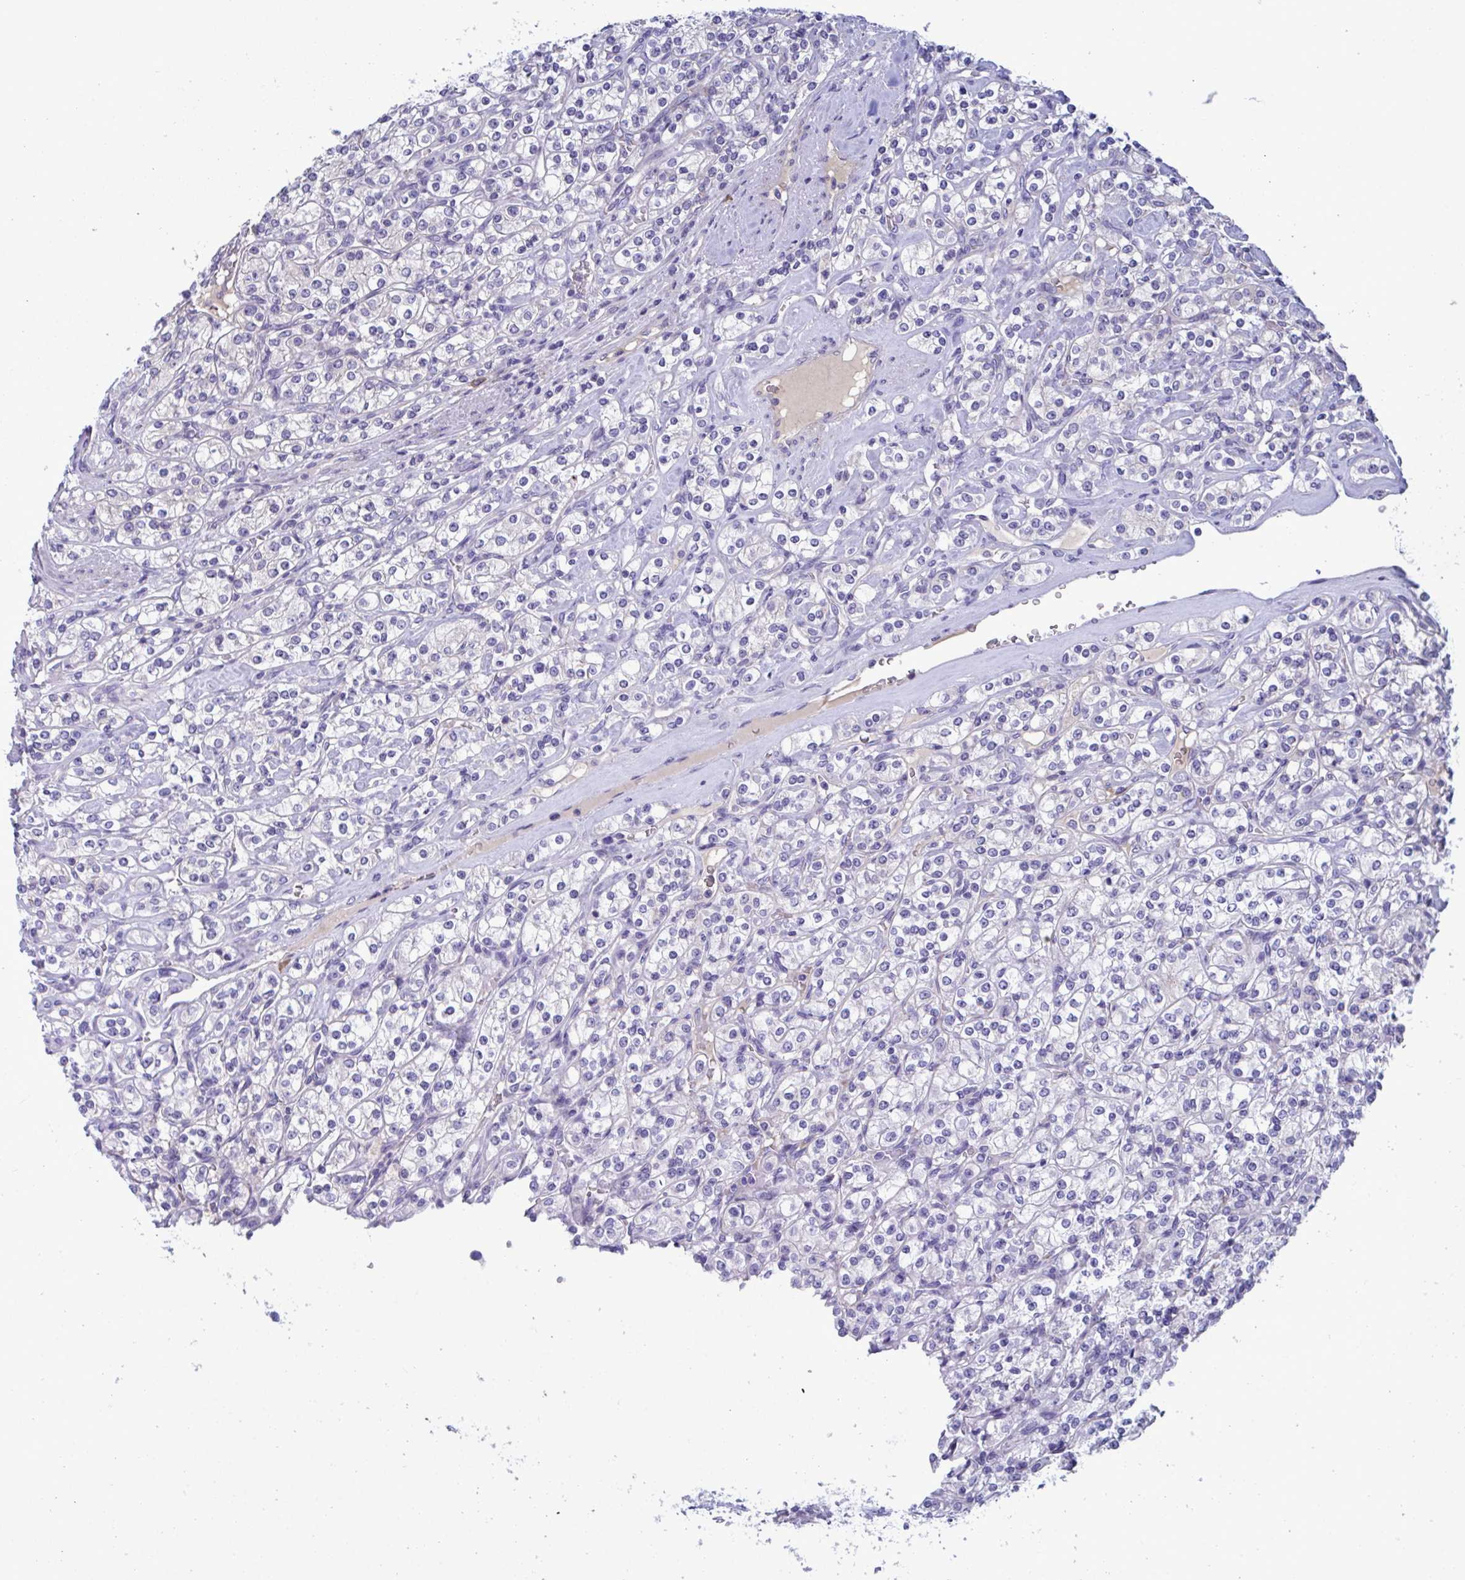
{"staining": {"intensity": "negative", "quantity": "none", "location": "none"}, "tissue": "renal cancer", "cell_type": "Tumor cells", "image_type": "cancer", "snomed": [{"axis": "morphology", "description": "Adenocarcinoma, NOS"}, {"axis": "topography", "description": "Kidney"}], "caption": "The micrograph reveals no staining of tumor cells in adenocarcinoma (renal).", "gene": "MS4A14", "patient": {"sex": "male", "age": 77}}